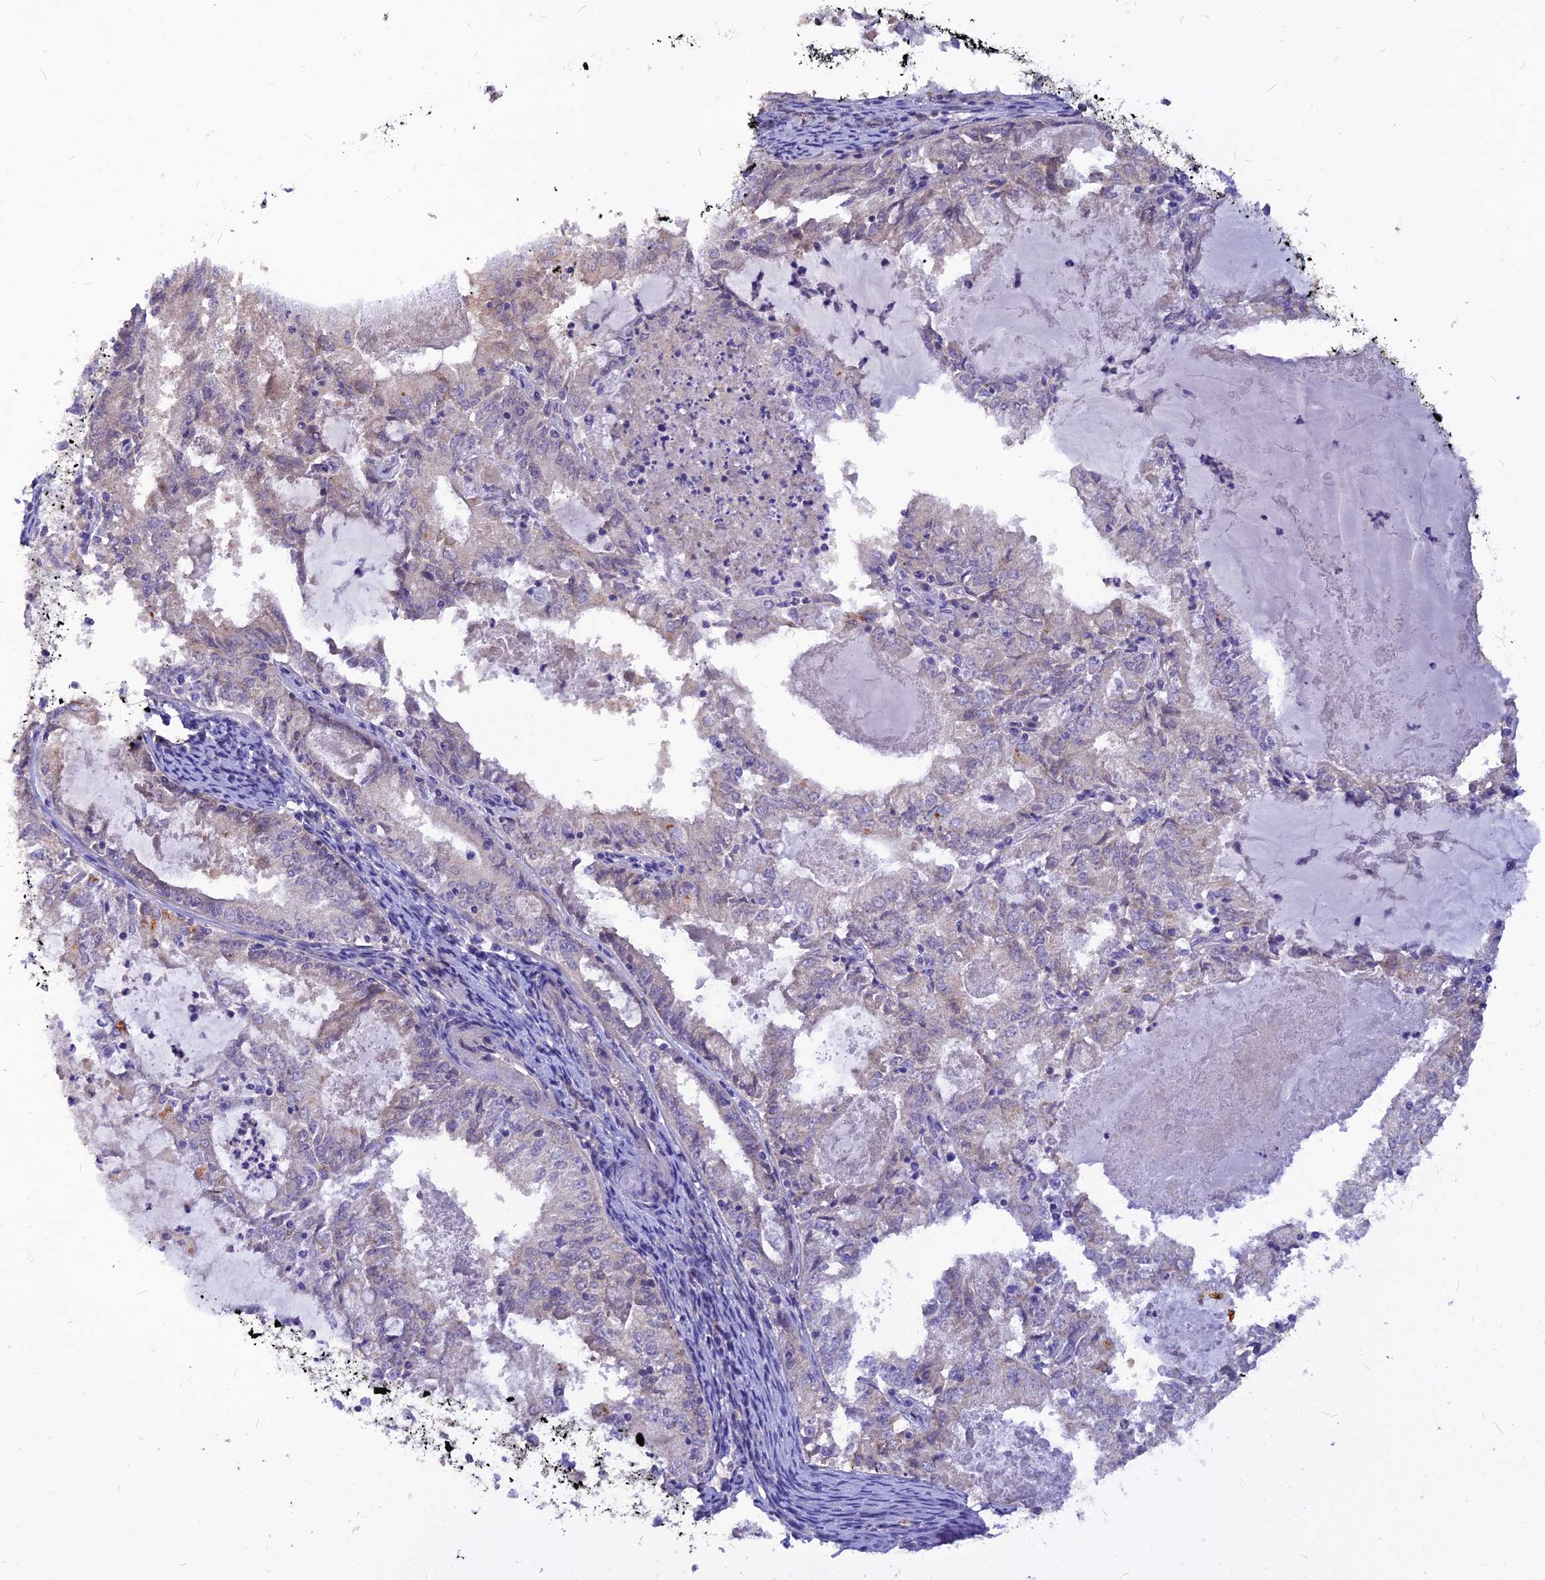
{"staining": {"intensity": "weak", "quantity": "<25%", "location": "cytoplasmic/membranous"}, "tissue": "endometrial cancer", "cell_type": "Tumor cells", "image_type": "cancer", "snomed": [{"axis": "morphology", "description": "Adenocarcinoma, NOS"}, {"axis": "topography", "description": "Endometrium"}], "caption": "Immunohistochemistry image of neoplastic tissue: endometrial cancer (adenocarcinoma) stained with DAB (3,3'-diaminobenzidine) shows no significant protein positivity in tumor cells.", "gene": "CZIB", "patient": {"sex": "female", "age": 57}}